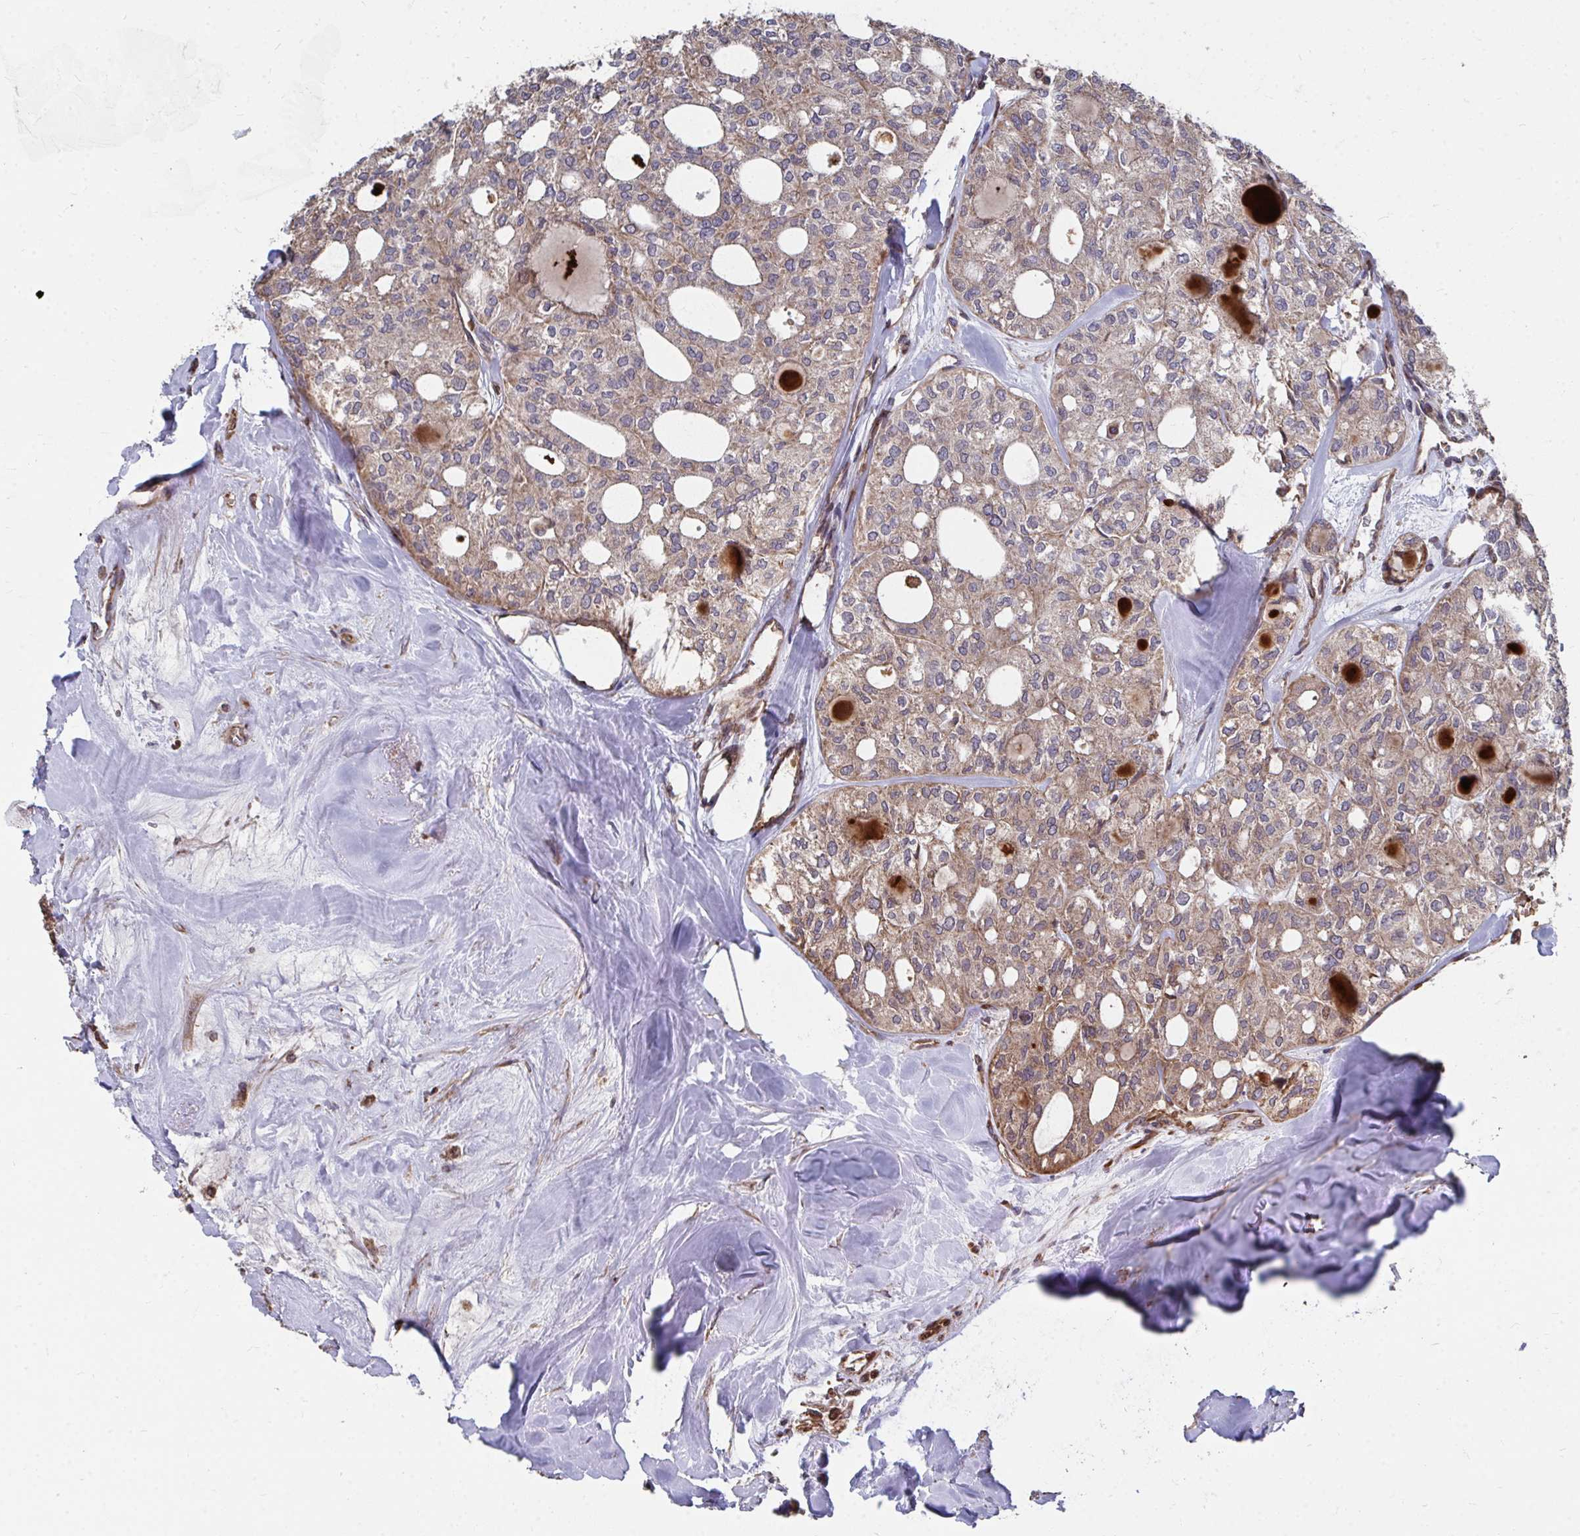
{"staining": {"intensity": "moderate", "quantity": ">75%", "location": "cytoplasmic/membranous"}, "tissue": "thyroid cancer", "cell_type": "Tumor cells", "image_type": "cancer", "snomed": [{"axis": "morphology", "description": "Follicular adenoma carcinoma, NOS"}, {"axis": "topography", "description": "Thyroid gland"}], "caption": "Tumor cells show moderate cytoplasmic/membranous expression in approximately >75% of cells in thyroid follicular adenoma carcinoma.", "gene": "FAM89A", "patient": {"sex": "male", "age": 75}}